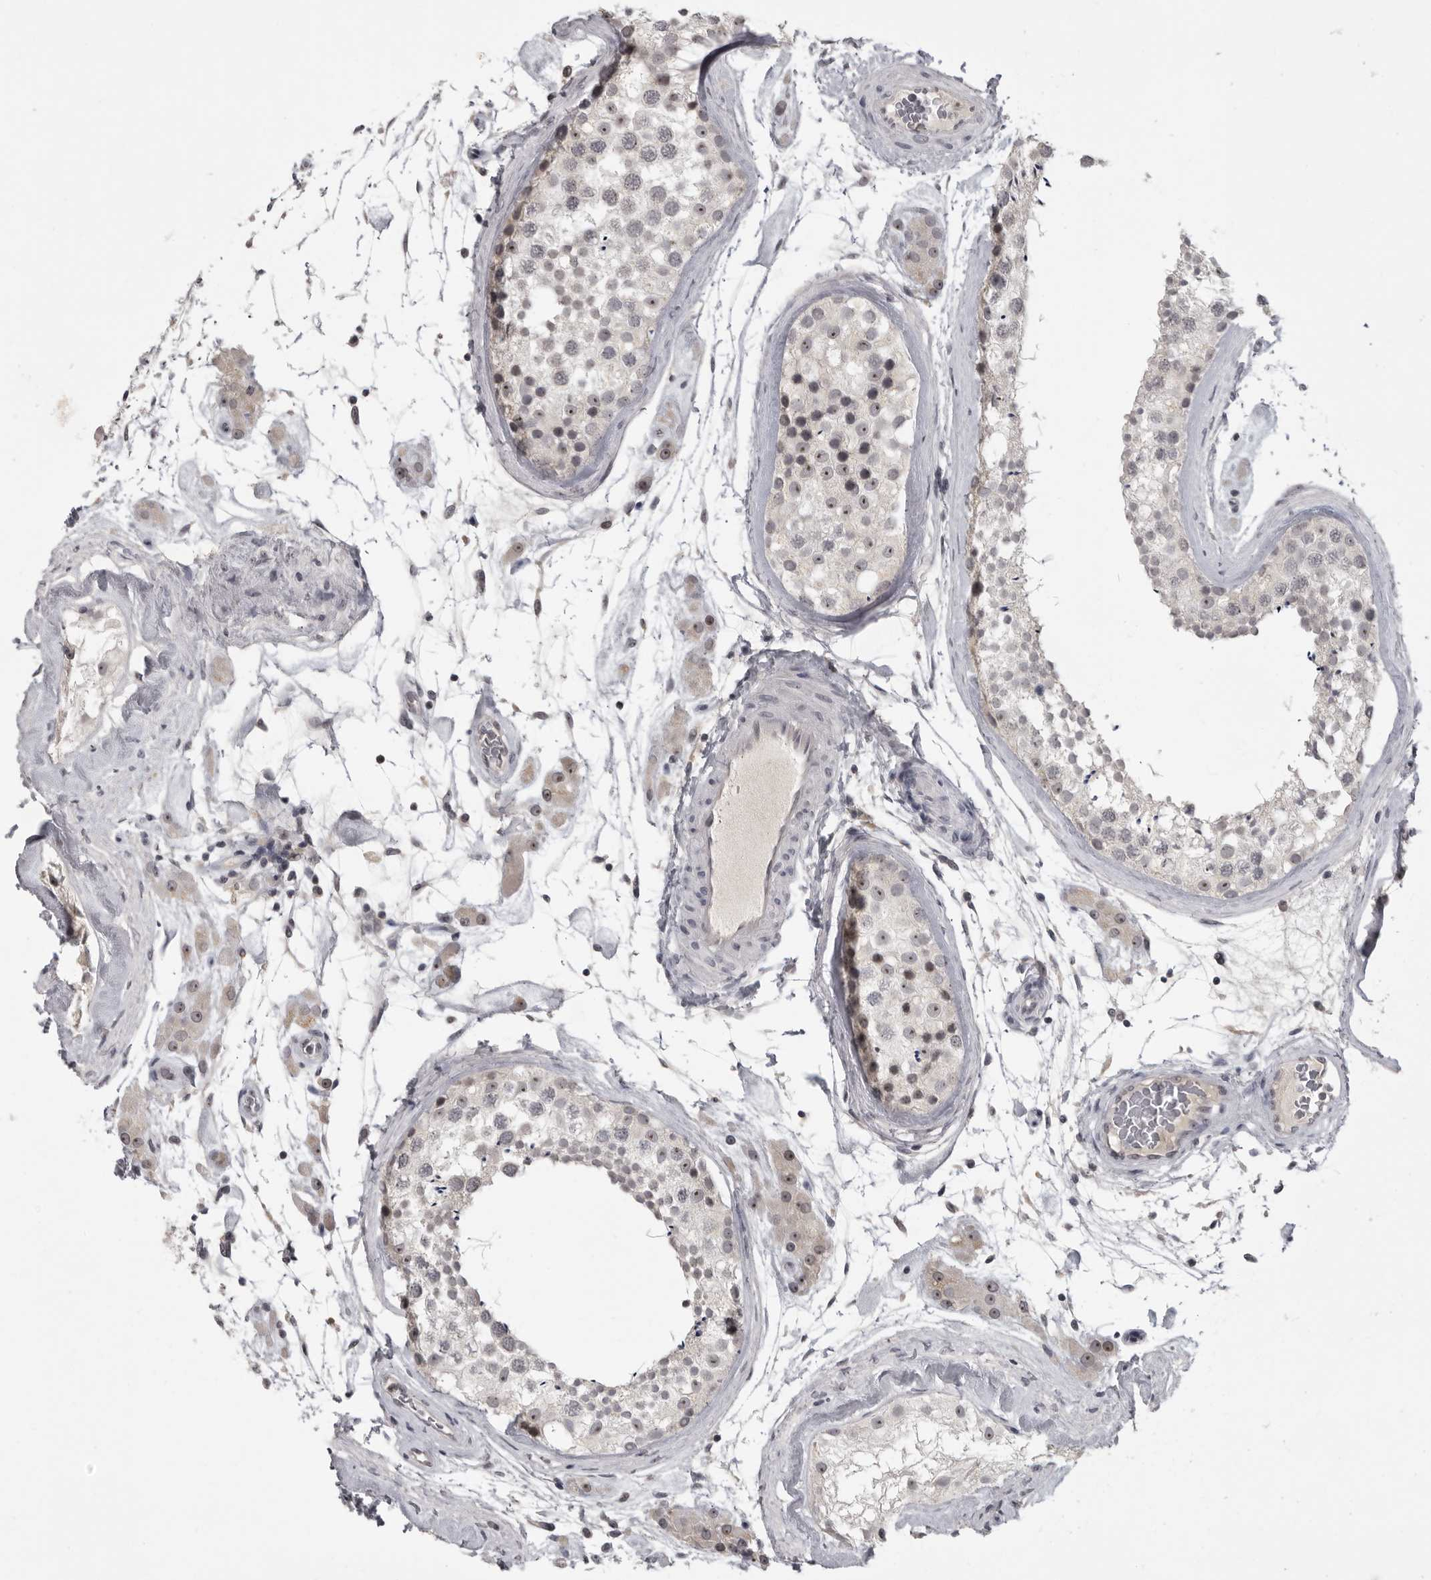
{"staining": {"intensity": "weak", "quantity": "<25%", "location": "nuclear"}, "tissue": "testis", "cell_type": "Cells in seminiferous ducts", "image_type": "normal", "snomed": [{"axis": "morphology", "description": "Normal tissue, NOS"}, {"axis": "topography", "description": "Testis"}], "caption": "A high-resolution histopathology image shows IHC staining of normal testis, which exhibits no significant staining in cells in seminiferous ducts.", "gene": "MRTO4", "patient": {"sex": "male", "age": 46}}